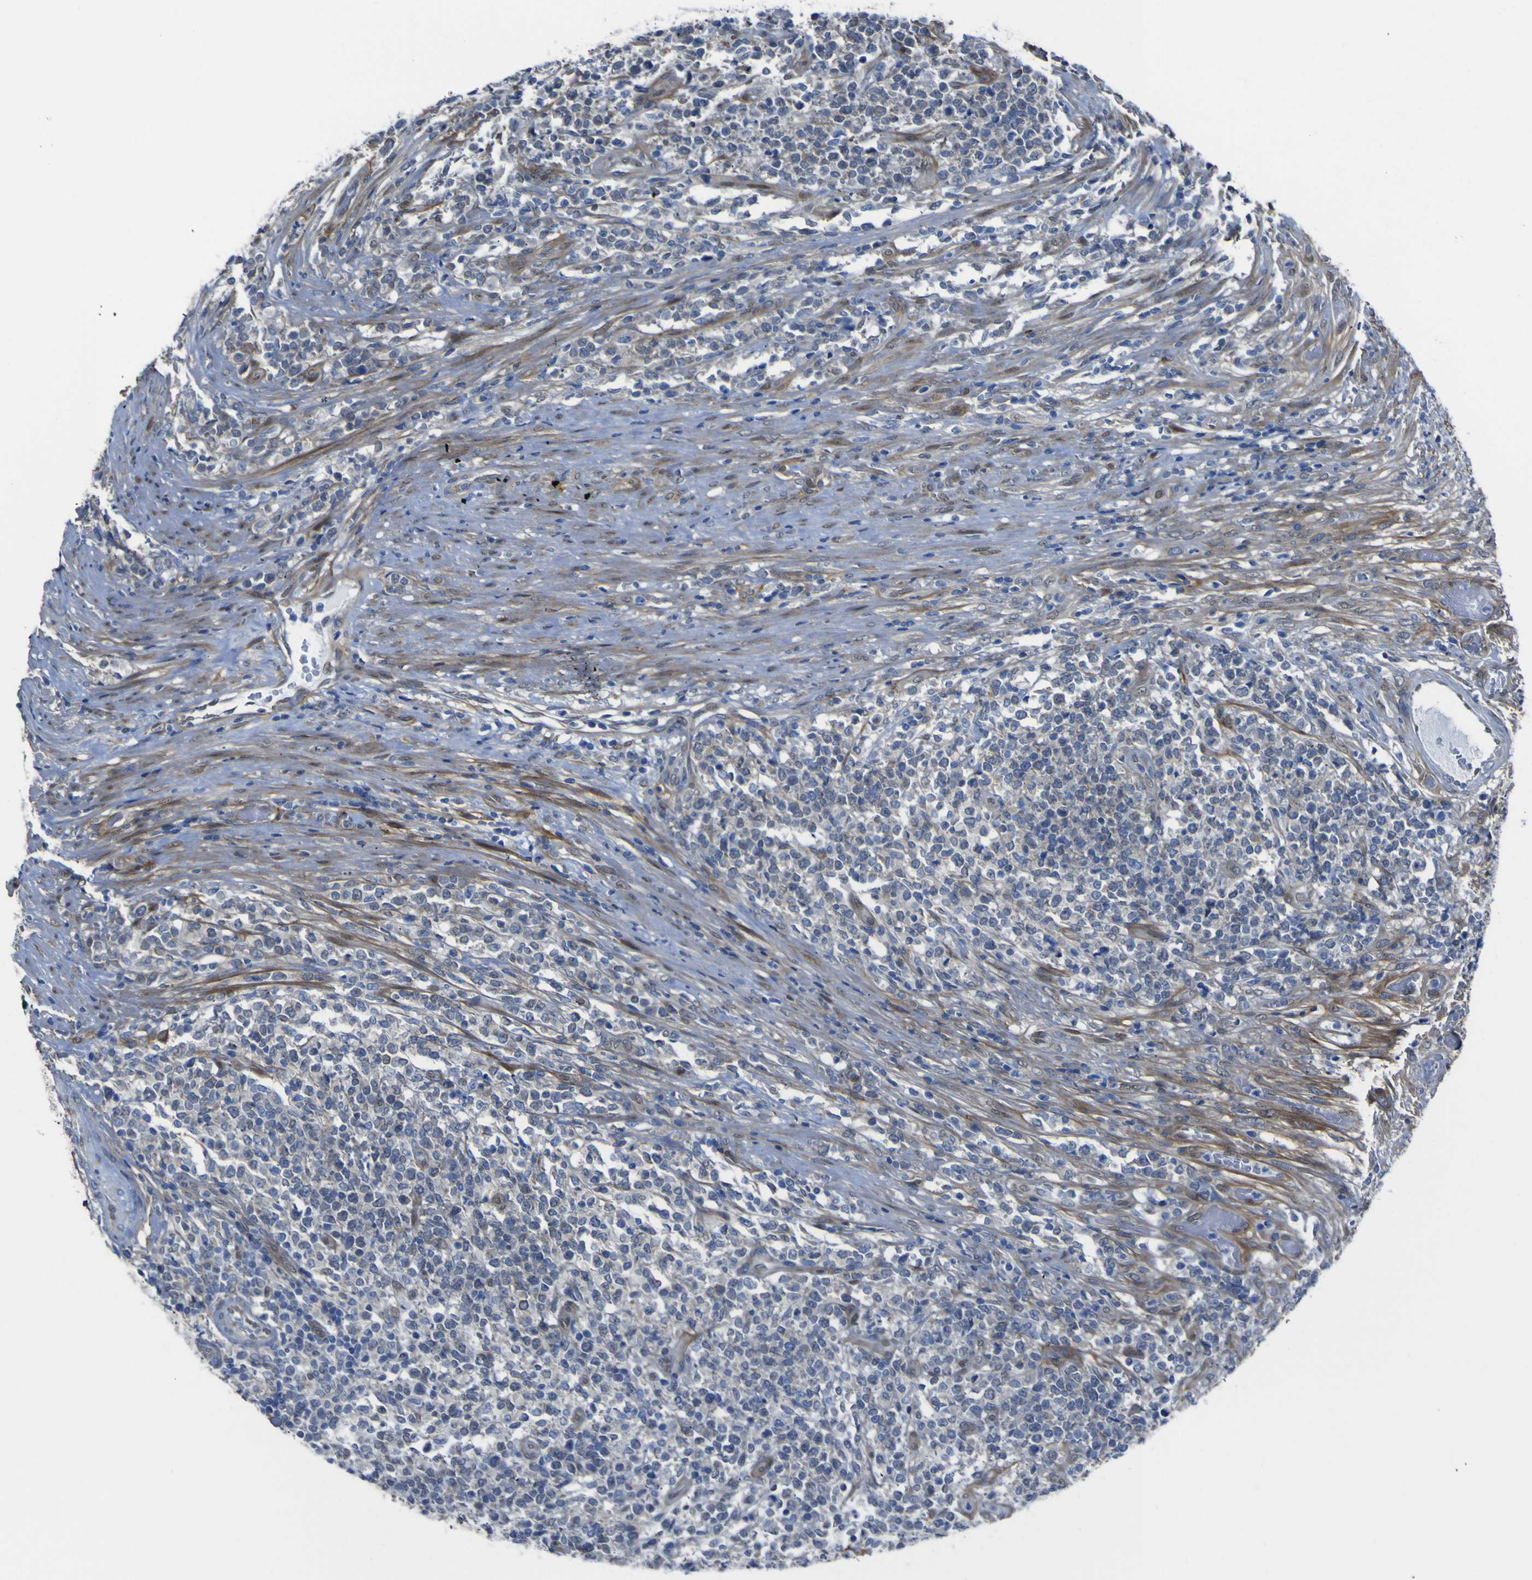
{"staining": {"intensity": "negative", "quantity": "none", "location": "none"}, "tissue": "lymphoma", "cell_type": "Tumor cells", "image_type": "cancer", "snomed": [{"axis": "morphology", "description": "Malignant lymphoma, non-Hodgkin's type, High grade"}, {"axis": "topography", "description": "Soft tissue"}], "caption": "DAB immunohistochemical staining of human high-grade malignant lymphoma, non-Hodgkin's type exhibits no significant positivity in tumor cells.", "gene": "LRRN1", "patient": {"sex": "male", "age": 18}}